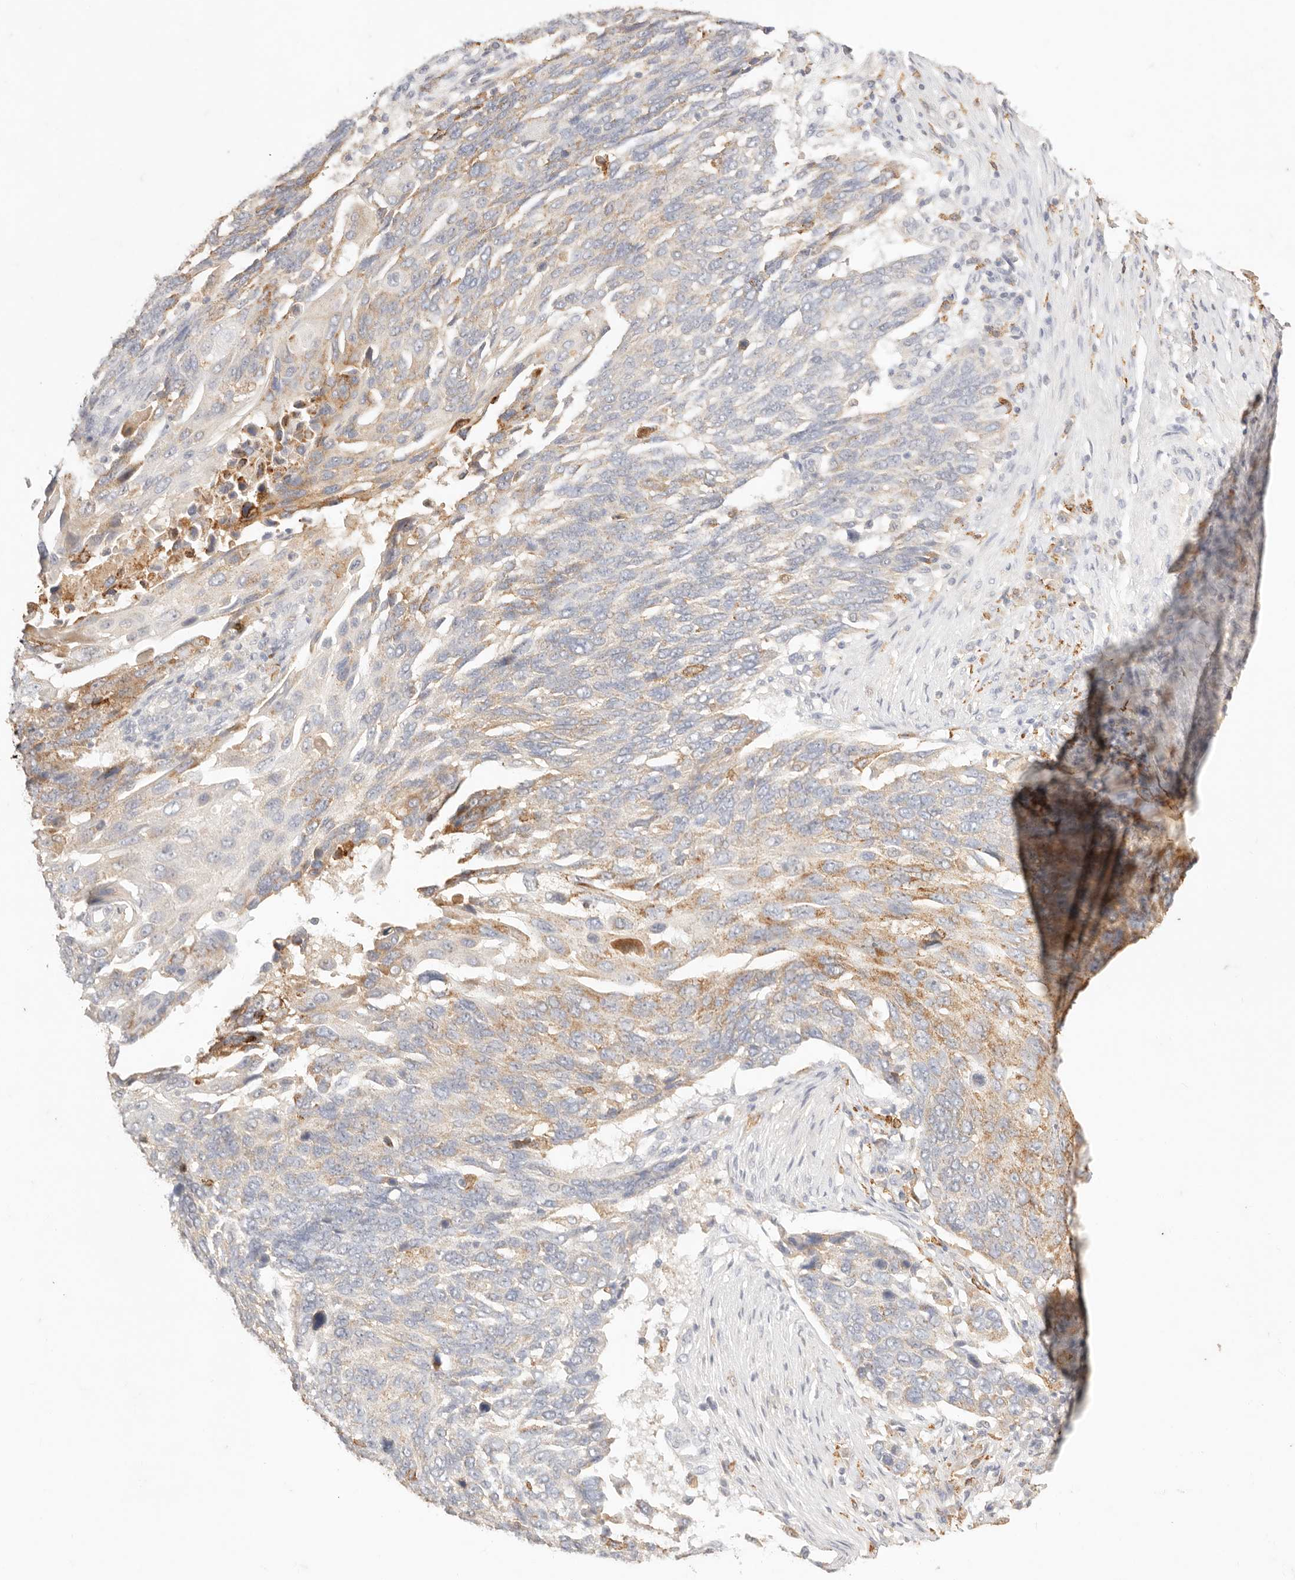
{"staining": {"intensity": "moderate", "quantity": "25%-75%", "location": "cytoplasmic/membranous"}, "tissue": "lung cancer", "cell_type": "Tumor cells", "image_type": "cancer", "snomed": [{"axis": "morphology", "description": "Squamous cell carcinoma, NOS"}, {"axis": "topography", "description": "Lung"}], "caption": "Squamous cell carcinoma (lung) stained for a protein displays moderate cytoplasmic/membranous positivity in tumor cells.", "gene": "HK2", "patient": {"sex": "male", "age": 66}}